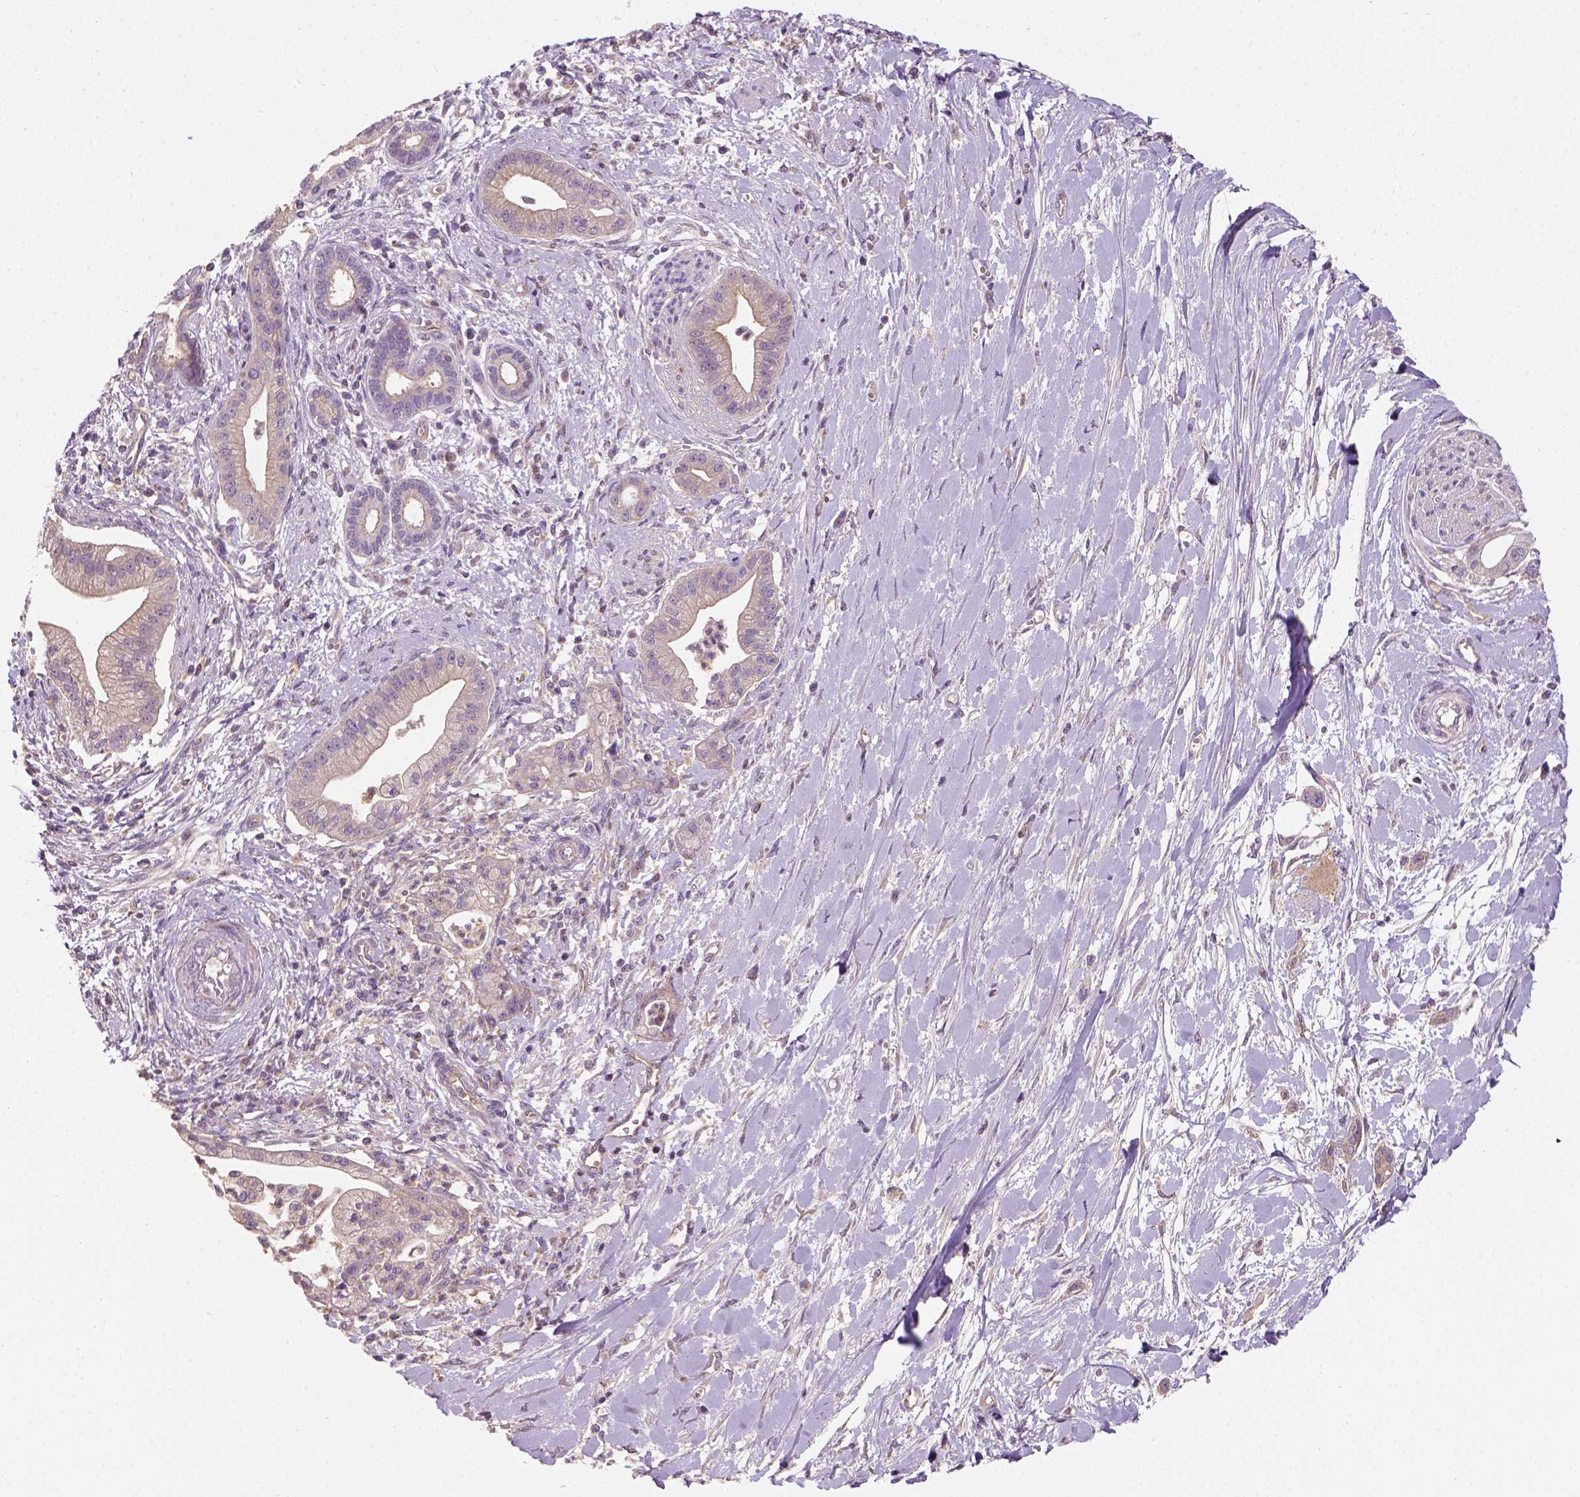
{"staining": {"intensity": "weak", "quantity": ">75%", "location": "cytoplasmic/membranous"}, "tissue": "pancreatic cancer", "cell_type": "Tumor cells", "image_type": "cancer", "snomed": [{"axis": "morphology", "description": "Normal tissue, NOS"}, {"axis": "morphology", "description": "Adenocarcinoma, NOS"}, {"axis": "topography", "description": "Lymph node"}, {"axis": "topography", "description": "Pancreas"}], "caption": "Immunohistochemistry image of pancreatic cancer stained for a protein (brown), which displays low levels of weak cytoplasmic/membranous positivity in approximately >75% of tumor cells.", "gene": "CRACR2A", "patient": {"sex": "female", "age": 58}}